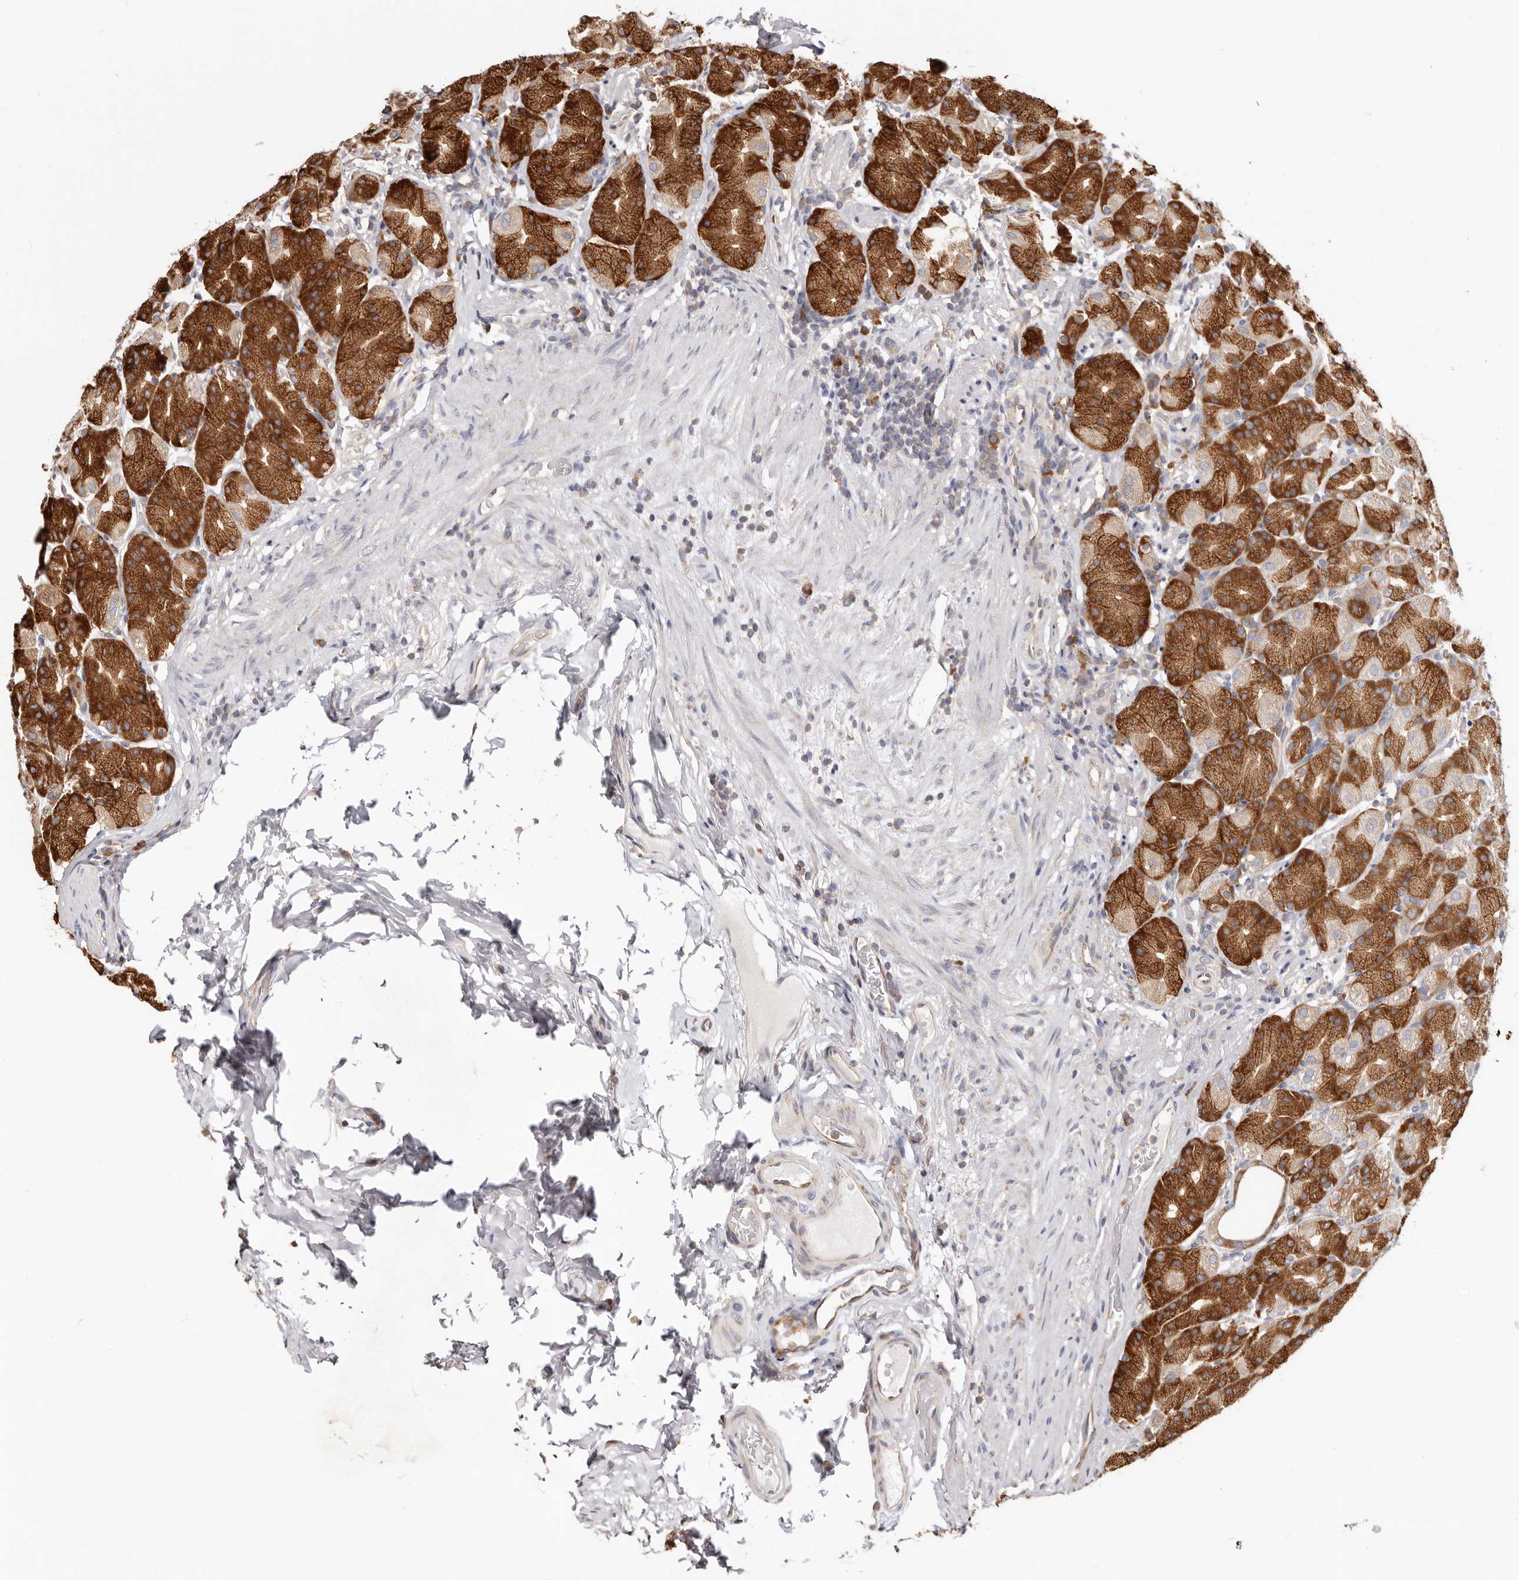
{"staining": {"intensity": "strong", "quantity": ">75%", "location": "cytoplasmic/membranous"}, "tissue": "stomach", "cell_type": "Glandular cells", "image_type": "normal", "snomed": [{"axis": "morphology", "description": "Normal tissue, NOS"}, {"axis": "topography", "description": "Stomach, upper"}], "caption": "Immunohistochemistry (IHC) staining of unremarkable stomach, which displays high levels of strong cytoplasmic/membranous staining in approximately >75% of glandular cells indicating strong cytoplasmic/membranous protein positivity. The staining was performed using DAB (brown) for protein detection and nuclei were counterstained in hematoxylin (blue).", "gene": "EPRS1", "patient": {"sex": "male", "age": 68}}